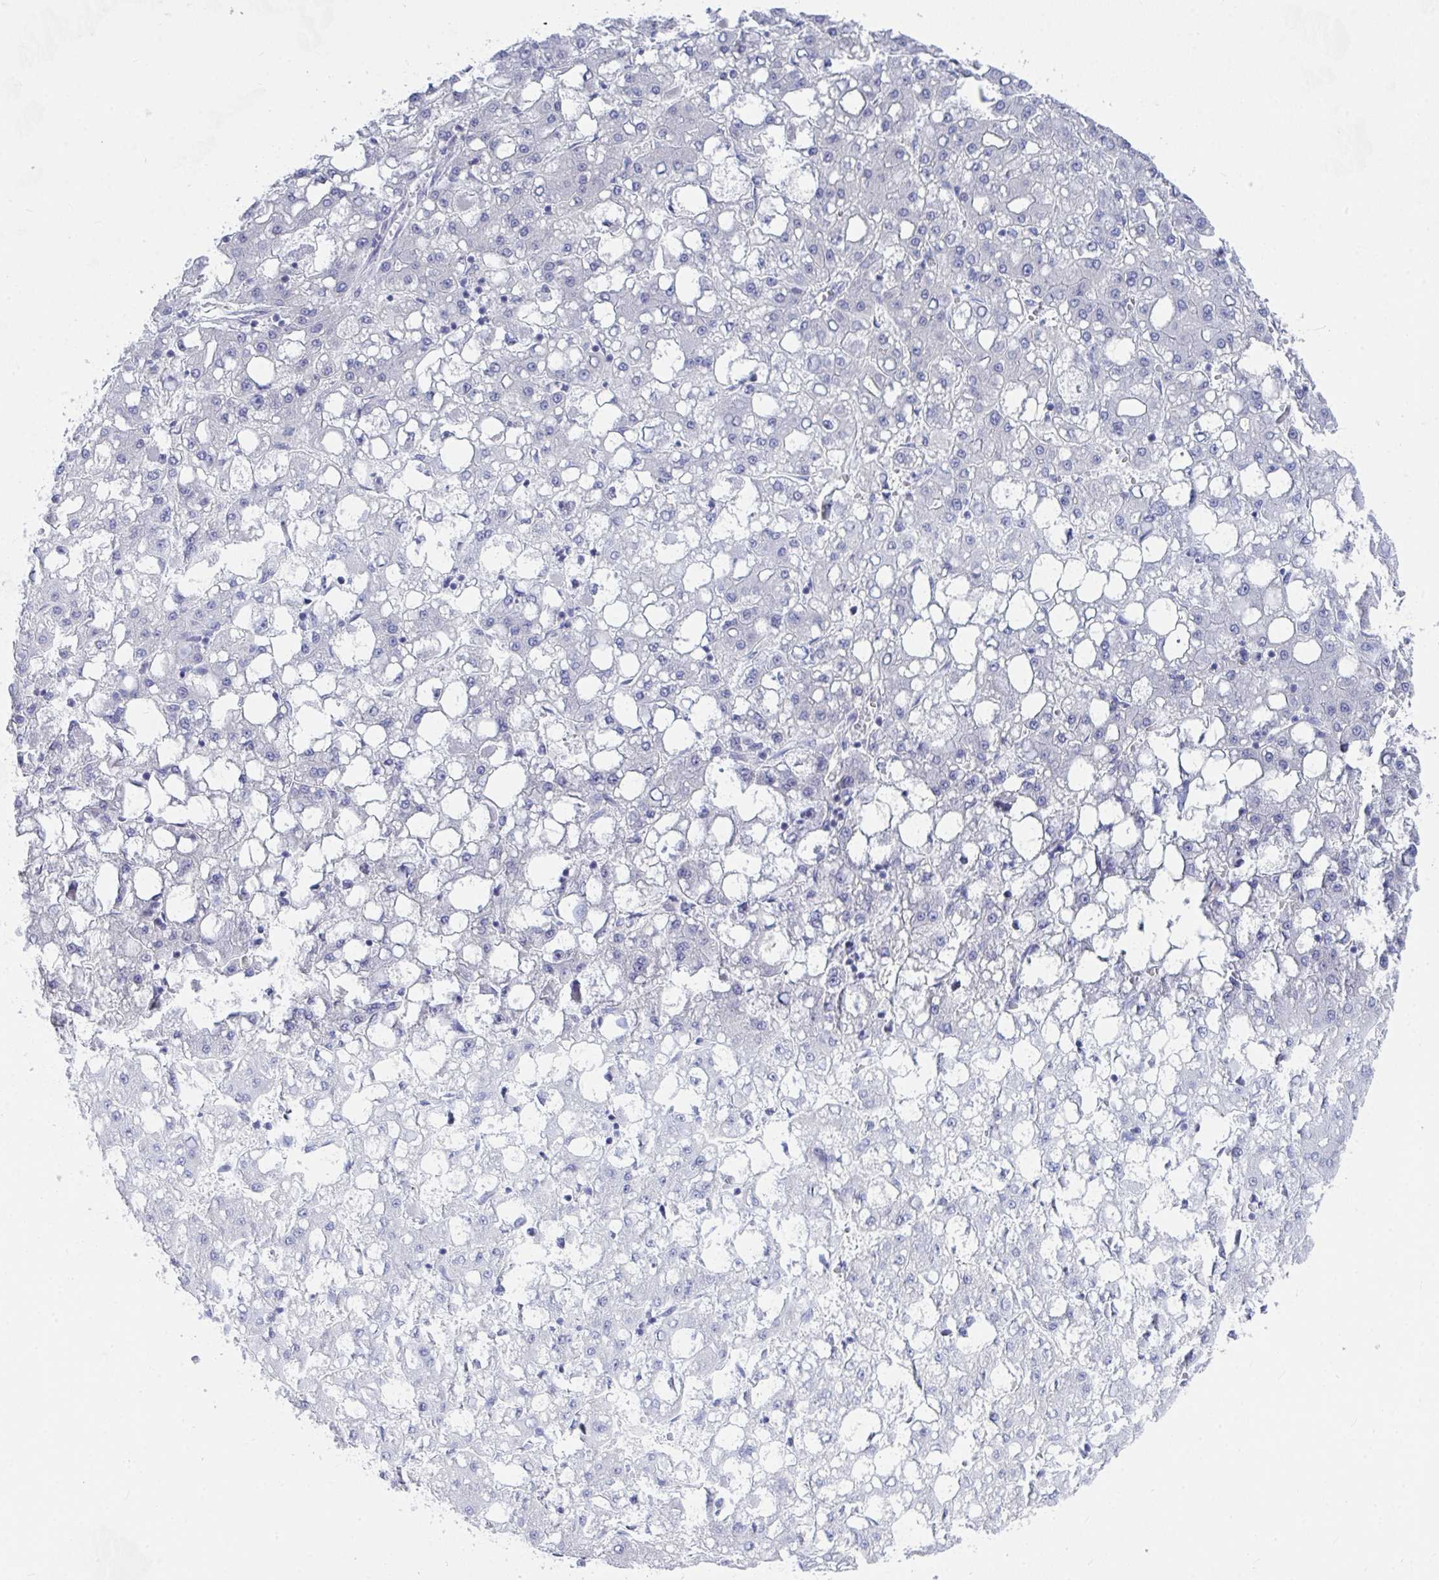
{"staining": {"intensity": "negative", "quantity": "none", "location": "none"}, "tissue": "liver cancer", "cell_type": "Tumor cells", "image_type": "cancer", "snomed": [{"axis": "morphology", "description": "Carcinoma, Hepatocellular, NOS"}, {"axis": "topography", "description": "Liver"}], "caption": "Liver cancer was stained to show a protein in brown. There is no significant positivity in tumor cells.", "gene": "DAOA", "patient": {"sex": "male", "age": 65}}